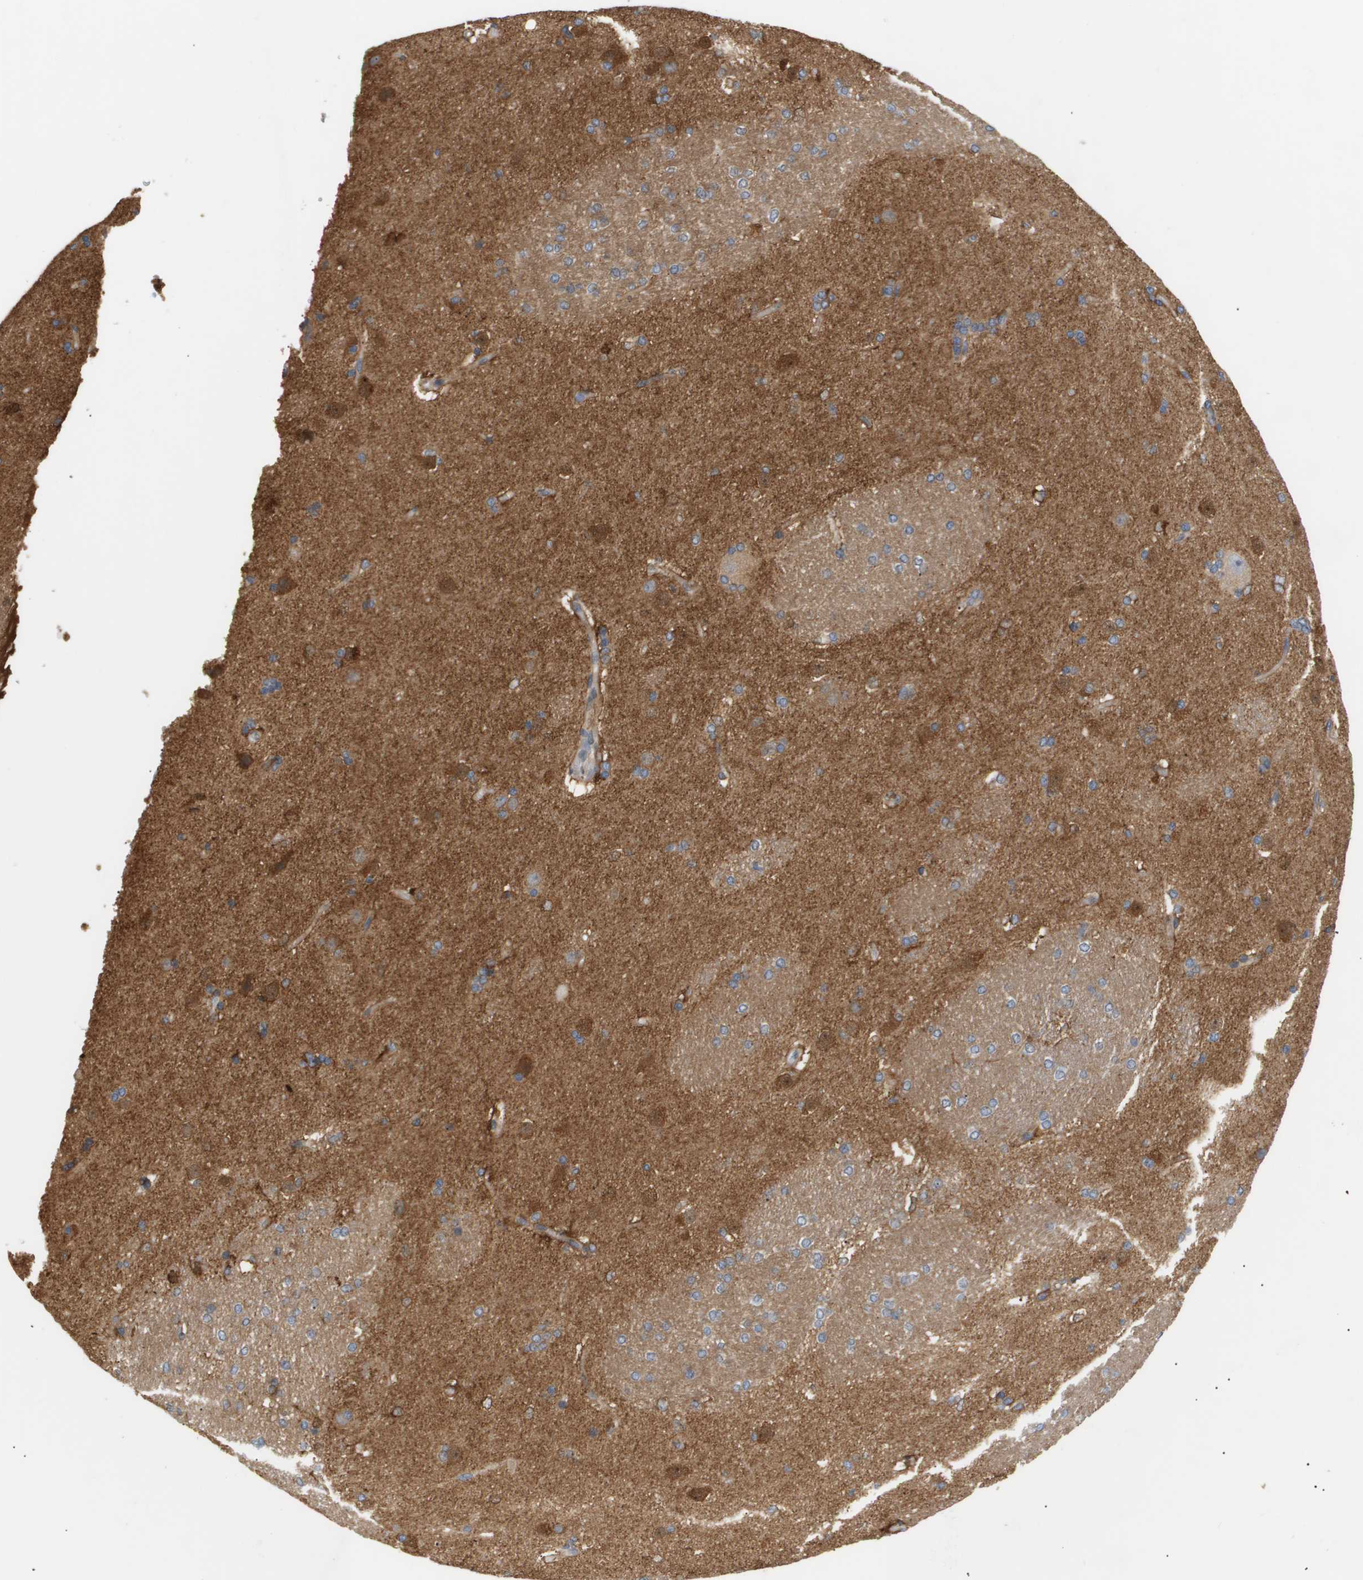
{"staining": {"intensity": "moderate", "quantity": "25%-75%", "location": "cytoplasmic/membranous"}, "tissue": "caudate", "cell_type": "Glial cells", "image_type": "normal", "snomed": [{"axis": "morphology", "description": "Normal tissue, NOS"}, {"axis": "topography", "description": "Lateral ventricle wall"}], "caption": "Immunohistochemical staining of normal human caudate demonstrates moderate cytoplasmic/membranous protein positivity in approximately 25%-75% of glial cells.", "gene": "CORO2B", "patient": {"sex": "female", "age": 19}}